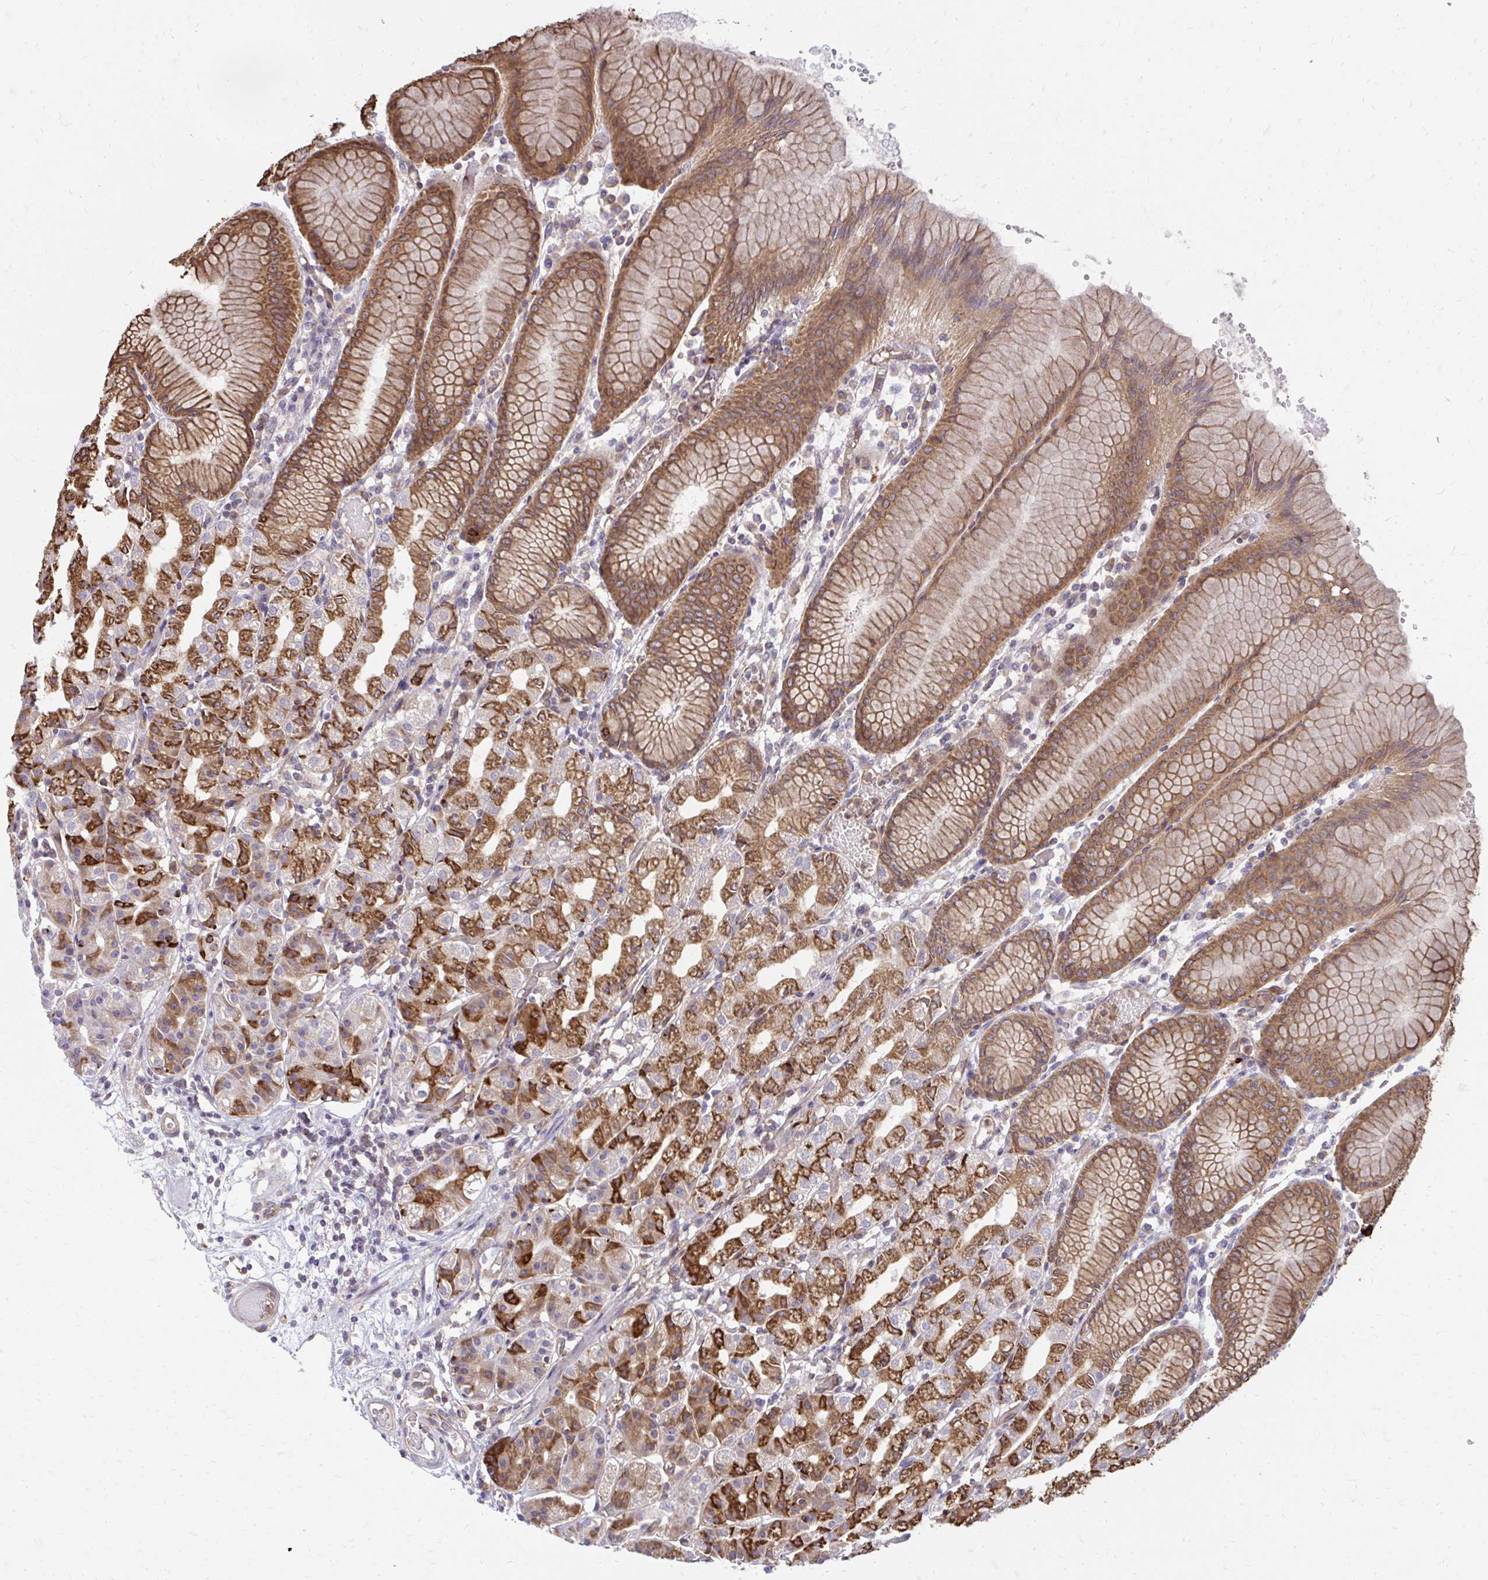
{"staining": {"intensity": "moderate", "quantity": "25%-75%", "location": "cytoplasmic/membranous"}, "tissue": "stomach", "cell_type": "Glandular cells", "image_type": "normal", "snomed": [{"axis": "morphology", "description": "Normal tissue, NOS"}, {"axis": "topography", "description": "Stomach"}], "caption": "Immunohistochemical staining of unremarkable human stomach demonstrates 25%-75% levels of moderate cytoplasmic/membranous protein staining in about 25%-75% of glandular cells. Nuclei are stained in blue.", "gene": "ASAP1", "patient": {"sex": "female", "age": 57}}